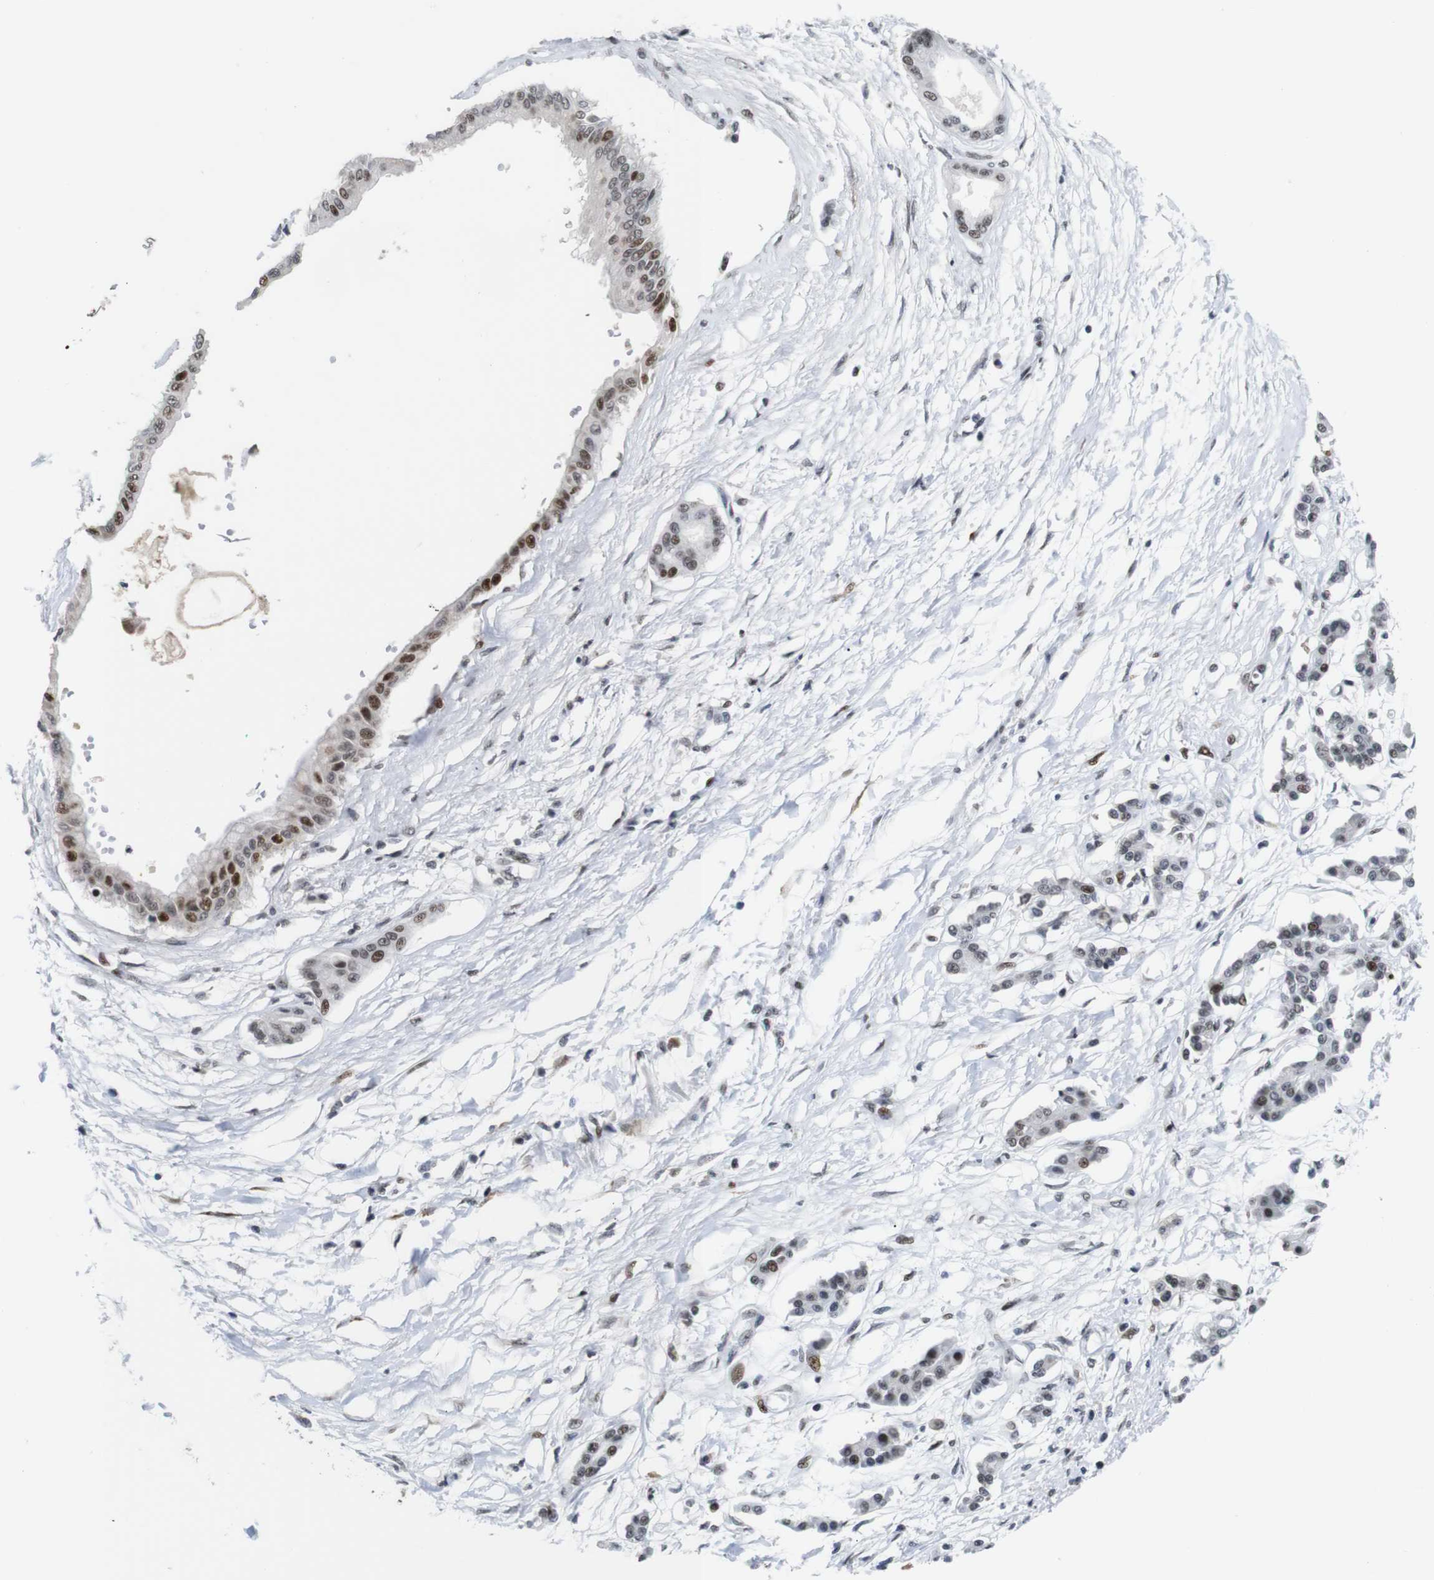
{"staining": {"intensity": "strong", "quantity": "<25%", "location": "nuclear"}, "tissue": "pancreatic cancer", "cell_type": "Tumor cells", "image_type": "cancer", "snomed": [{"axis": "morphology", "description": "Adenocarcinoma, NOS"}, {"axis": "topography", "description": "Pancreas"}], "caption": "Immunohistochemical staining of adenocarcinoma (pancreatic) demonstrates medium levels of strong nuclear staining in about <25% of tumor cells. (DAB IHC with brightfield microscopy, high magnification).", "gene": "EIF4G1", "patient": {"sex": "male", "age": 56}}